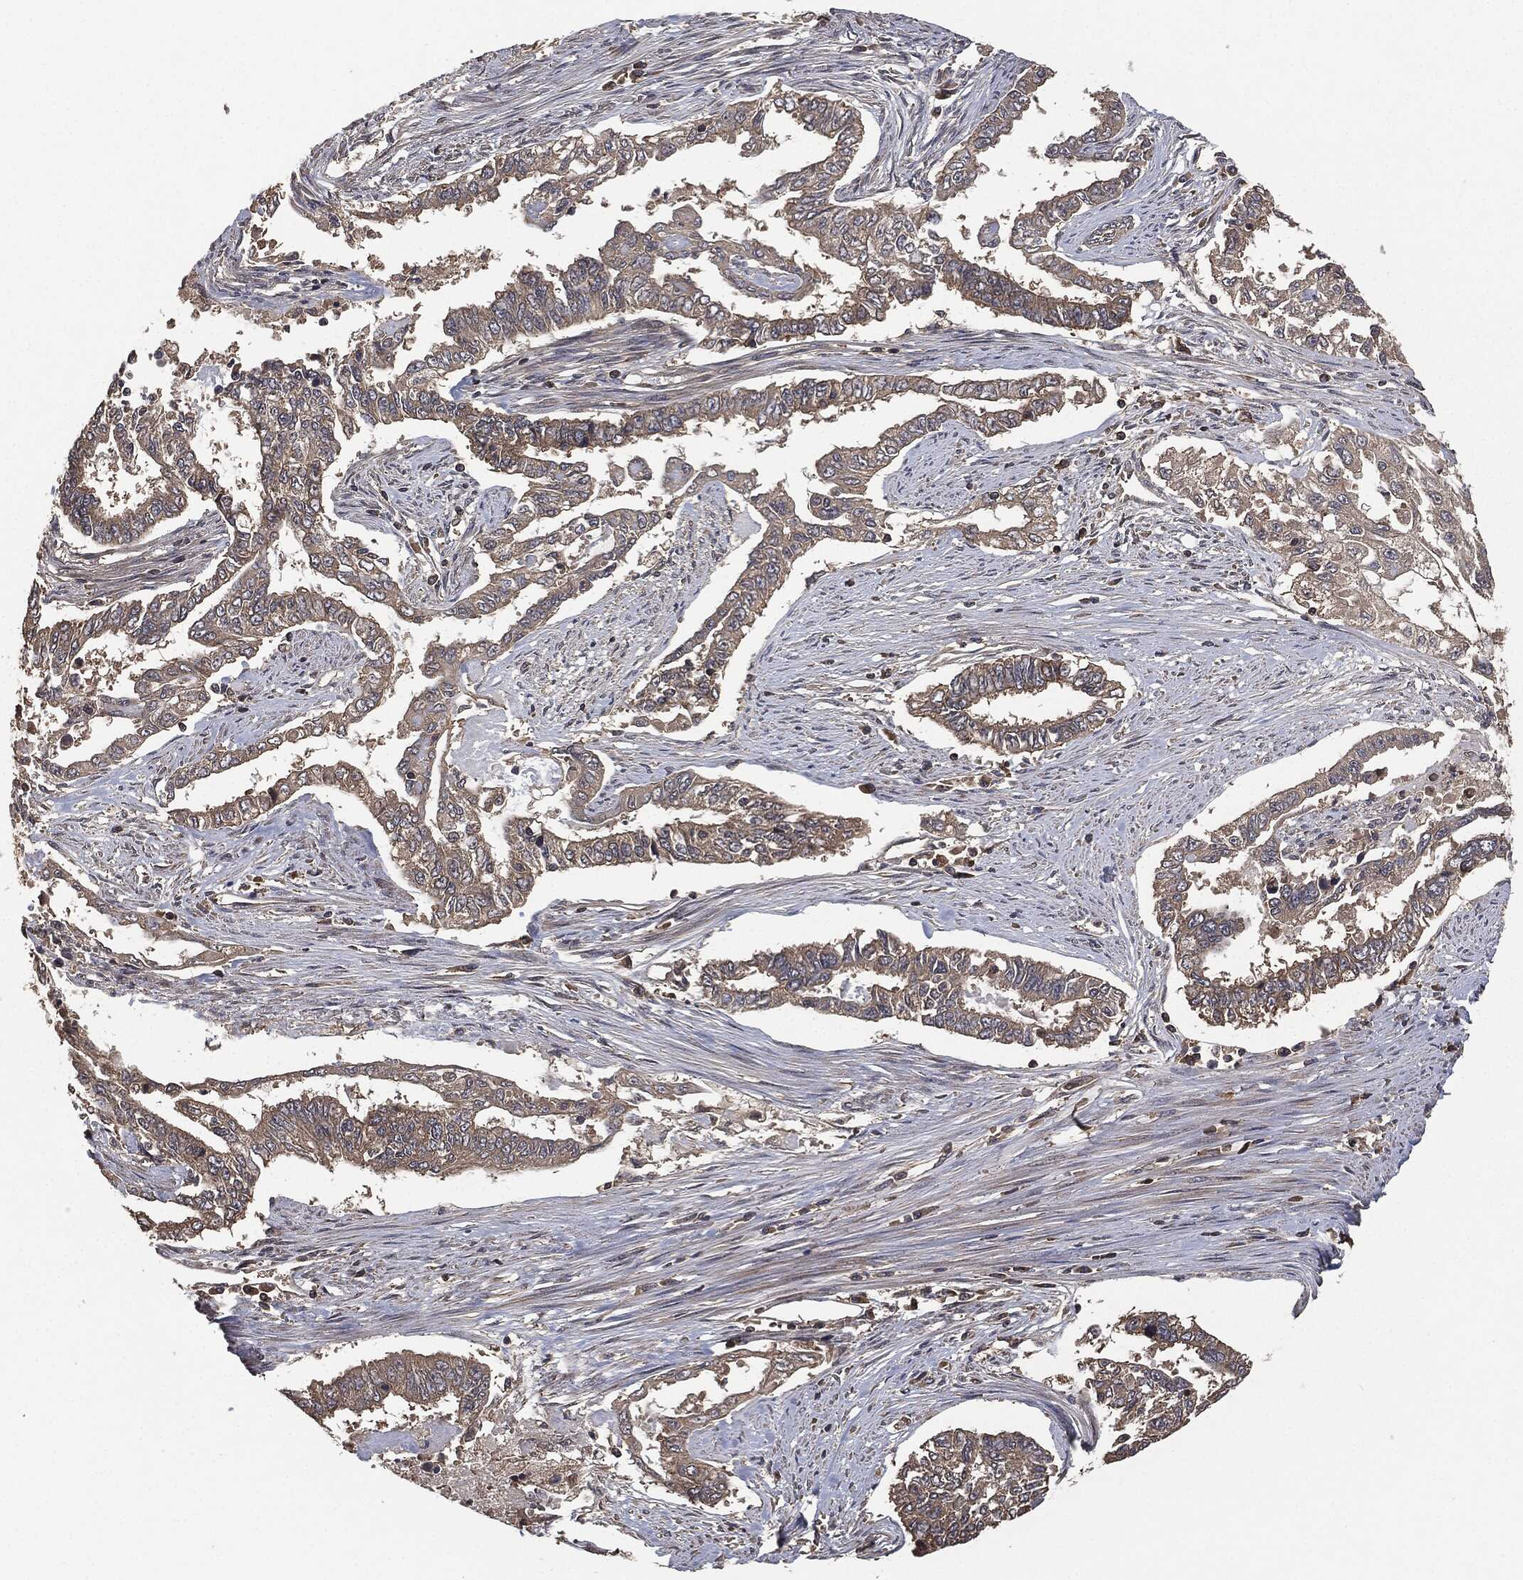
{"staining": {"intensity": "weak", "quantity": "25%-75%", "location": "cytoplasmic/membranous"}, "tissue": "endometrial cancer", "cell_type": "Tumor cells", "image_type": "cancer", "snomed": [{"axis": "morphology", "description": "Adenocarcinoma, NOS"}, {"axis": "topography", "description": "Uterus"}], "caption": "High-power microscopy captured an IHC photomicrograph of adenocarcinoma (endometrial), revealing weak cytoplasmic/membranous expression in approximately 25%-75% of tumor cells.", "gene": "ERBIN", "patient": {"sex": "female", "age": 59}}